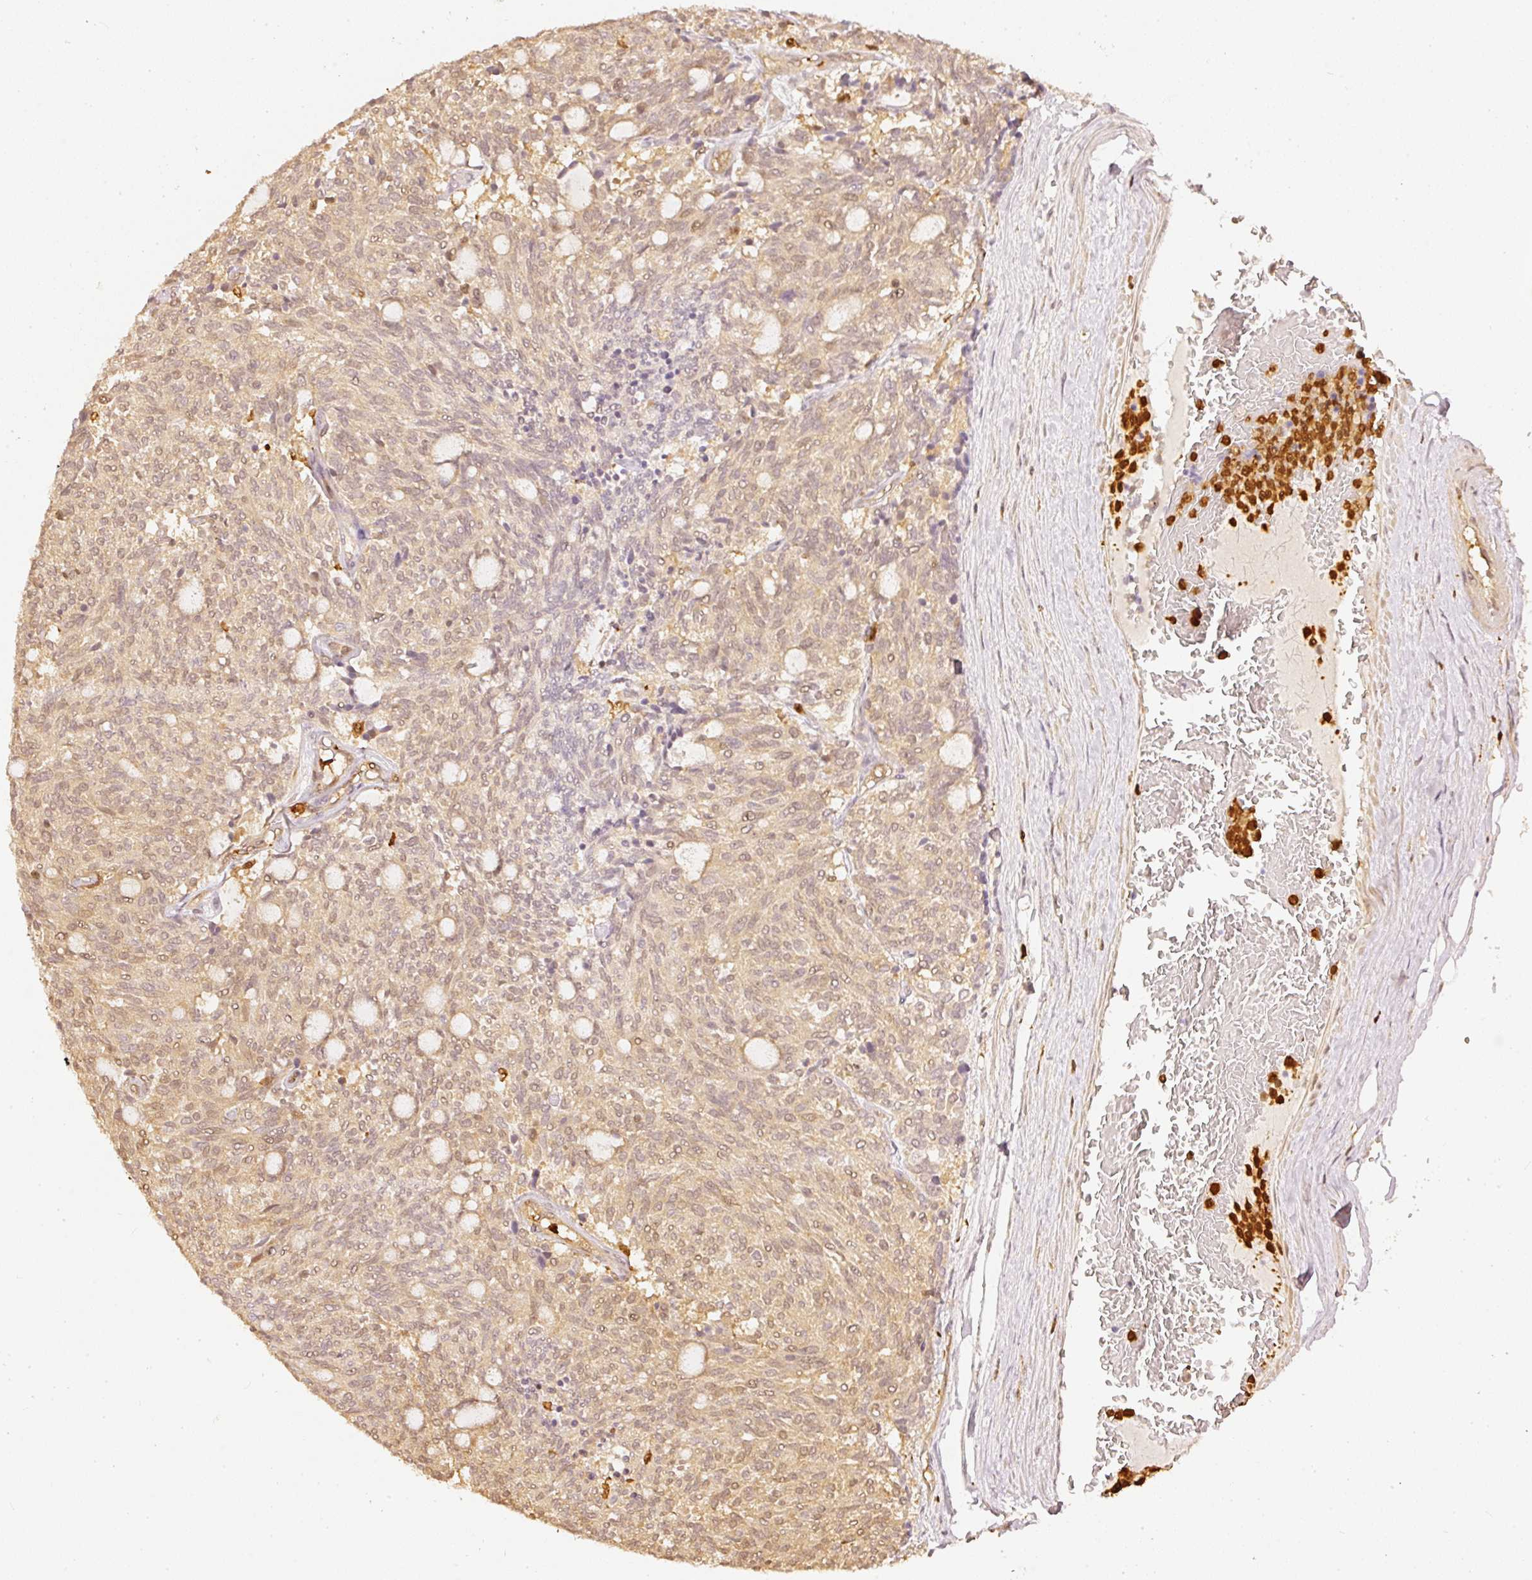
{"staining": {"intensity": "weak", "quantity": ">75%", "location": "cytoplasmic/membranous,nuclear"}, "tissue": "carcinoid", "cell_type": "Tumor cells", "image_type": "cancer", "snomed": [{"axis": "morphology", "description": "Carcinoid, malignant, NOS"}, {"axis": "topography", "description": "Pancreas"}], "caption": "Malignant carcinoid tissue displays weak cytoplasmic/membranous and nuclear positivity in about >75% of tumor cells, visualized by immunohistochemistry. (DAB IHC with brightfield microscopy, high magnification).", "gene": "PFN1", "patient": {"sex": "female", "age": 54}}